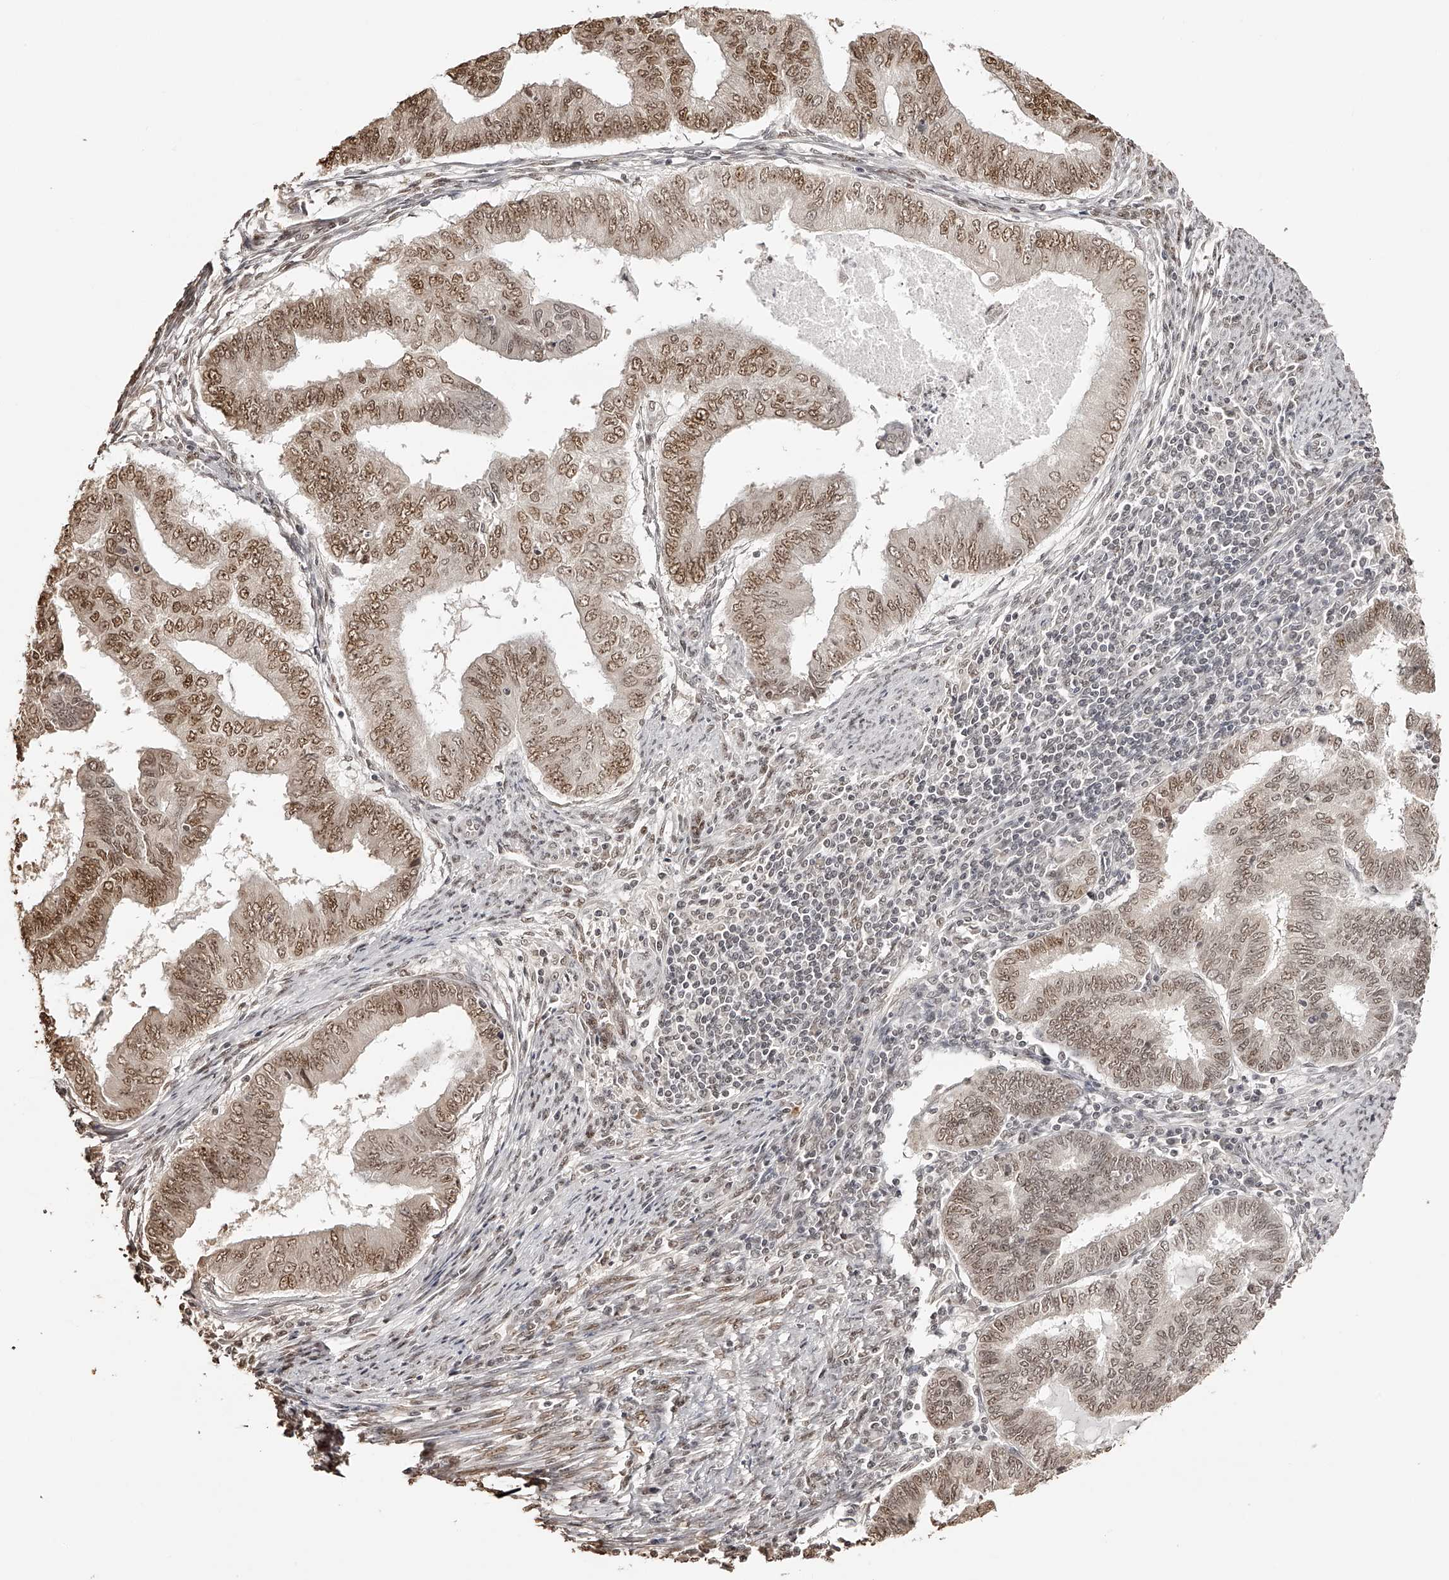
{"staining": {"intensity": "moderate", "quantity": ">75%", "location": "nuclear"}, "tissue": "endometrial cancer", "cell_type": "Tumor cells", "image_type": "cancer", "snomed": [{"axis": "morphology", "description": "Polyp, NOS"}, {"axis": "morphology", "description": "Adenocarcinoma, NOS"}, {"axis": "morphology", "description": "Adenoma, NOS"}, {"axis": "topography", "description": "Endometrium"}], "caption": "IHC staining of endometrial cancer, which demonstrates medium levels of moderate nuclear positivity in about >75% of tumor cells indicating moderate nuclear protein staining. The staining was performed using DAB (brown) for protein detection and nuclei were counterstained in hematoxylin (blue).", "gene": "ZNF503", "patient": {"sex": "female", "age": 79}}